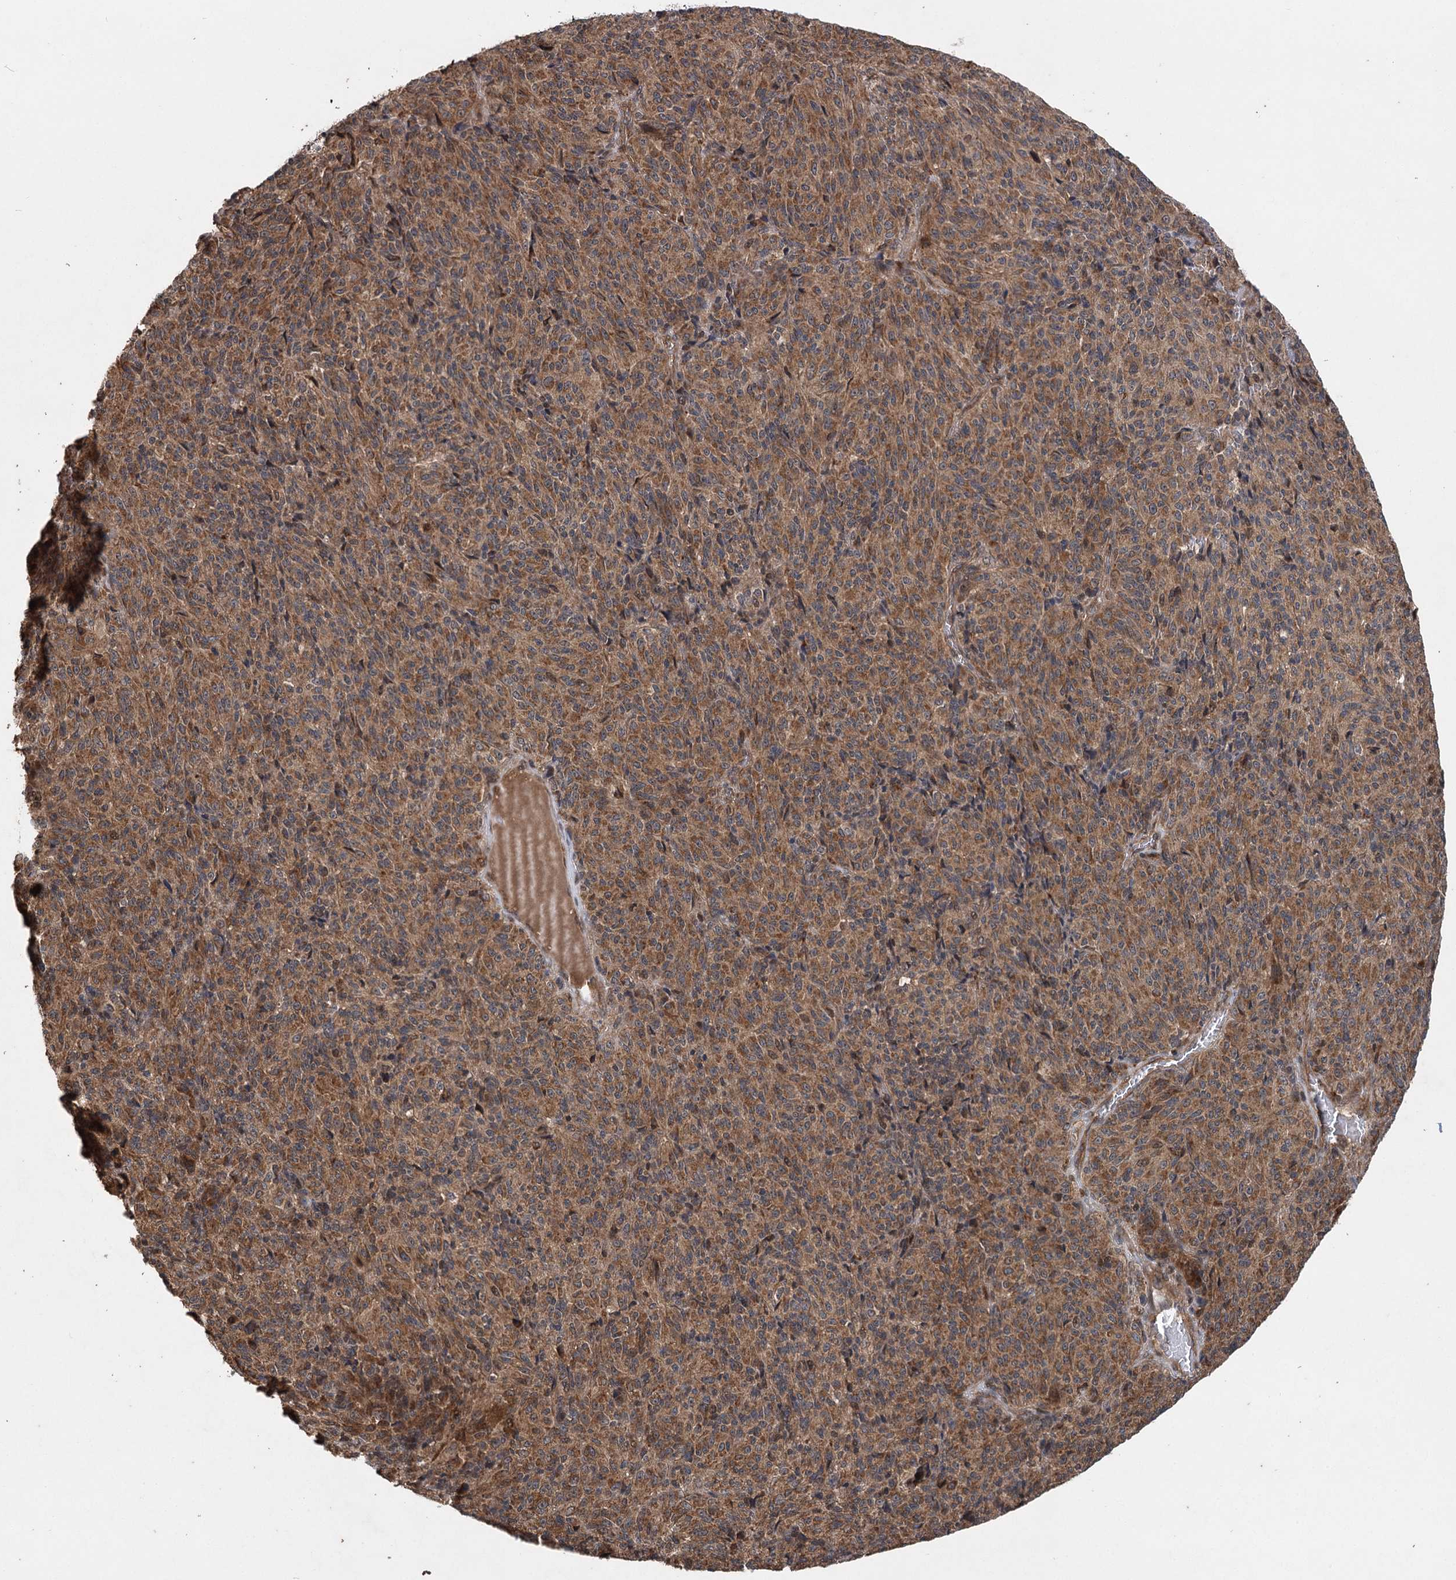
{"staining": {"intensity": "moderate", "quantity": ">75%", "location": "cytoplasmic/membranous"}, "tissue": "melanoma", "cell_type": "Tumor cells", "image_type": "cancer", "snomed": [{"axis": "morphology", "description": "Malignant melanoma, Metastatic site"}, {"axis": "topography", "description": "Brain"}], "caption": "An immunohistochemistry (IHC) photomicrograph of tumor tissue is shown. Protein staining in brown highlights moderate cytoplasmic/membranous positivity in melanoma within tumor cells. (DAB (3,3'-diaminobenzidine) IHC, brown staining for protein, blue staining for nuclei).", "gene": "INSIG2", "patient": {"sex": "female", "age": 56}}